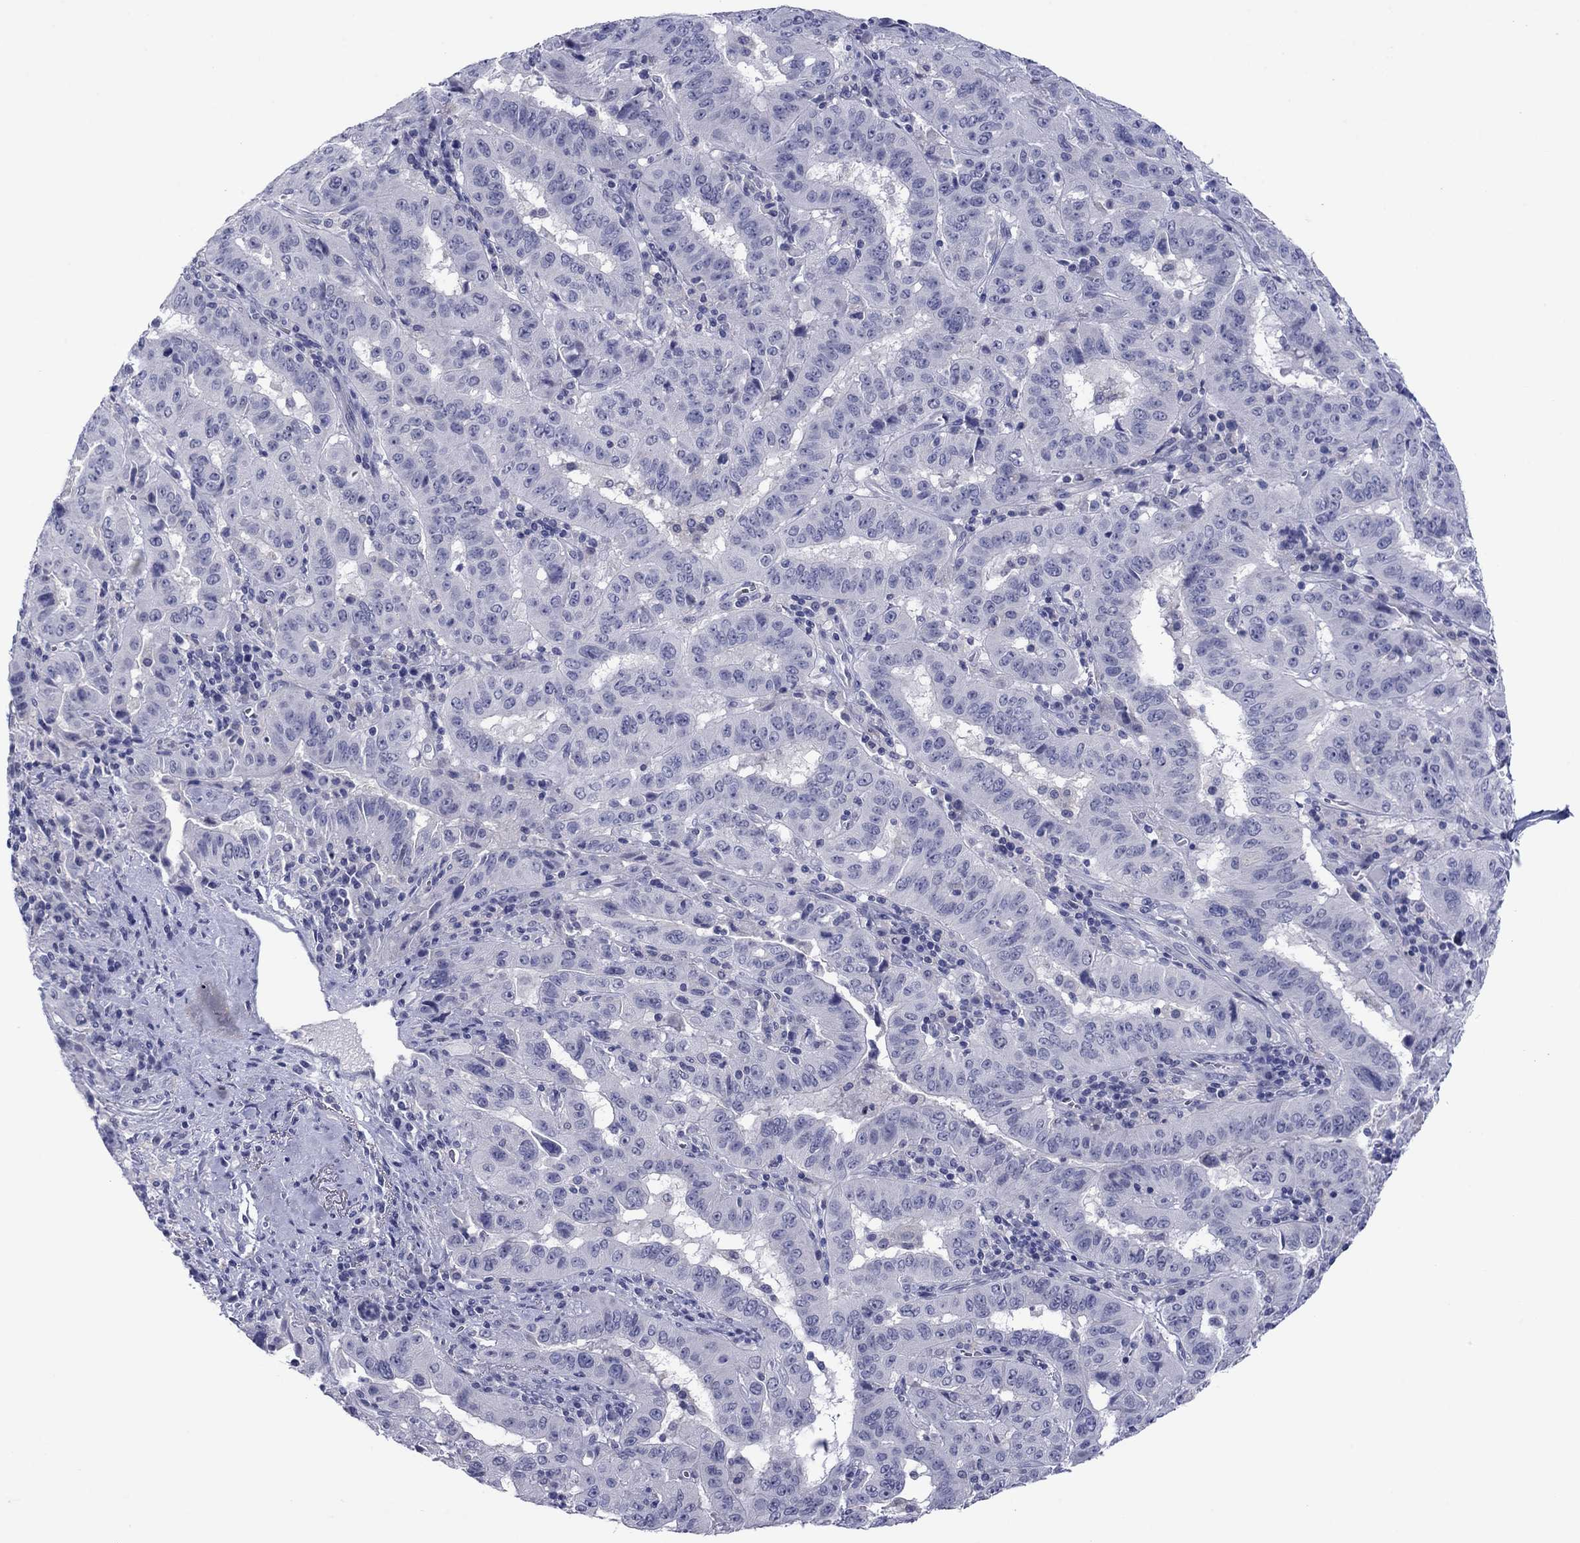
{"staining": {"intensity": "negative", "quantity": "none", "location": "none"}, "tissue": "pancreatic cancer", "cell_type": "Tumor cells", "image_type": "cancer", "snomed": [{"axis": "morphology", "description": "Adenocarcinoma, NOS"}, {"axis": "topography", "description": "Pancreas"}], "caption": "Pancreatic cancer stained for a protein using immunohistochemistry (IHC) exhibits no positivity tumor cells.", "gene": "TCFL5", "patient": {"sex": "male", "age": 63}}